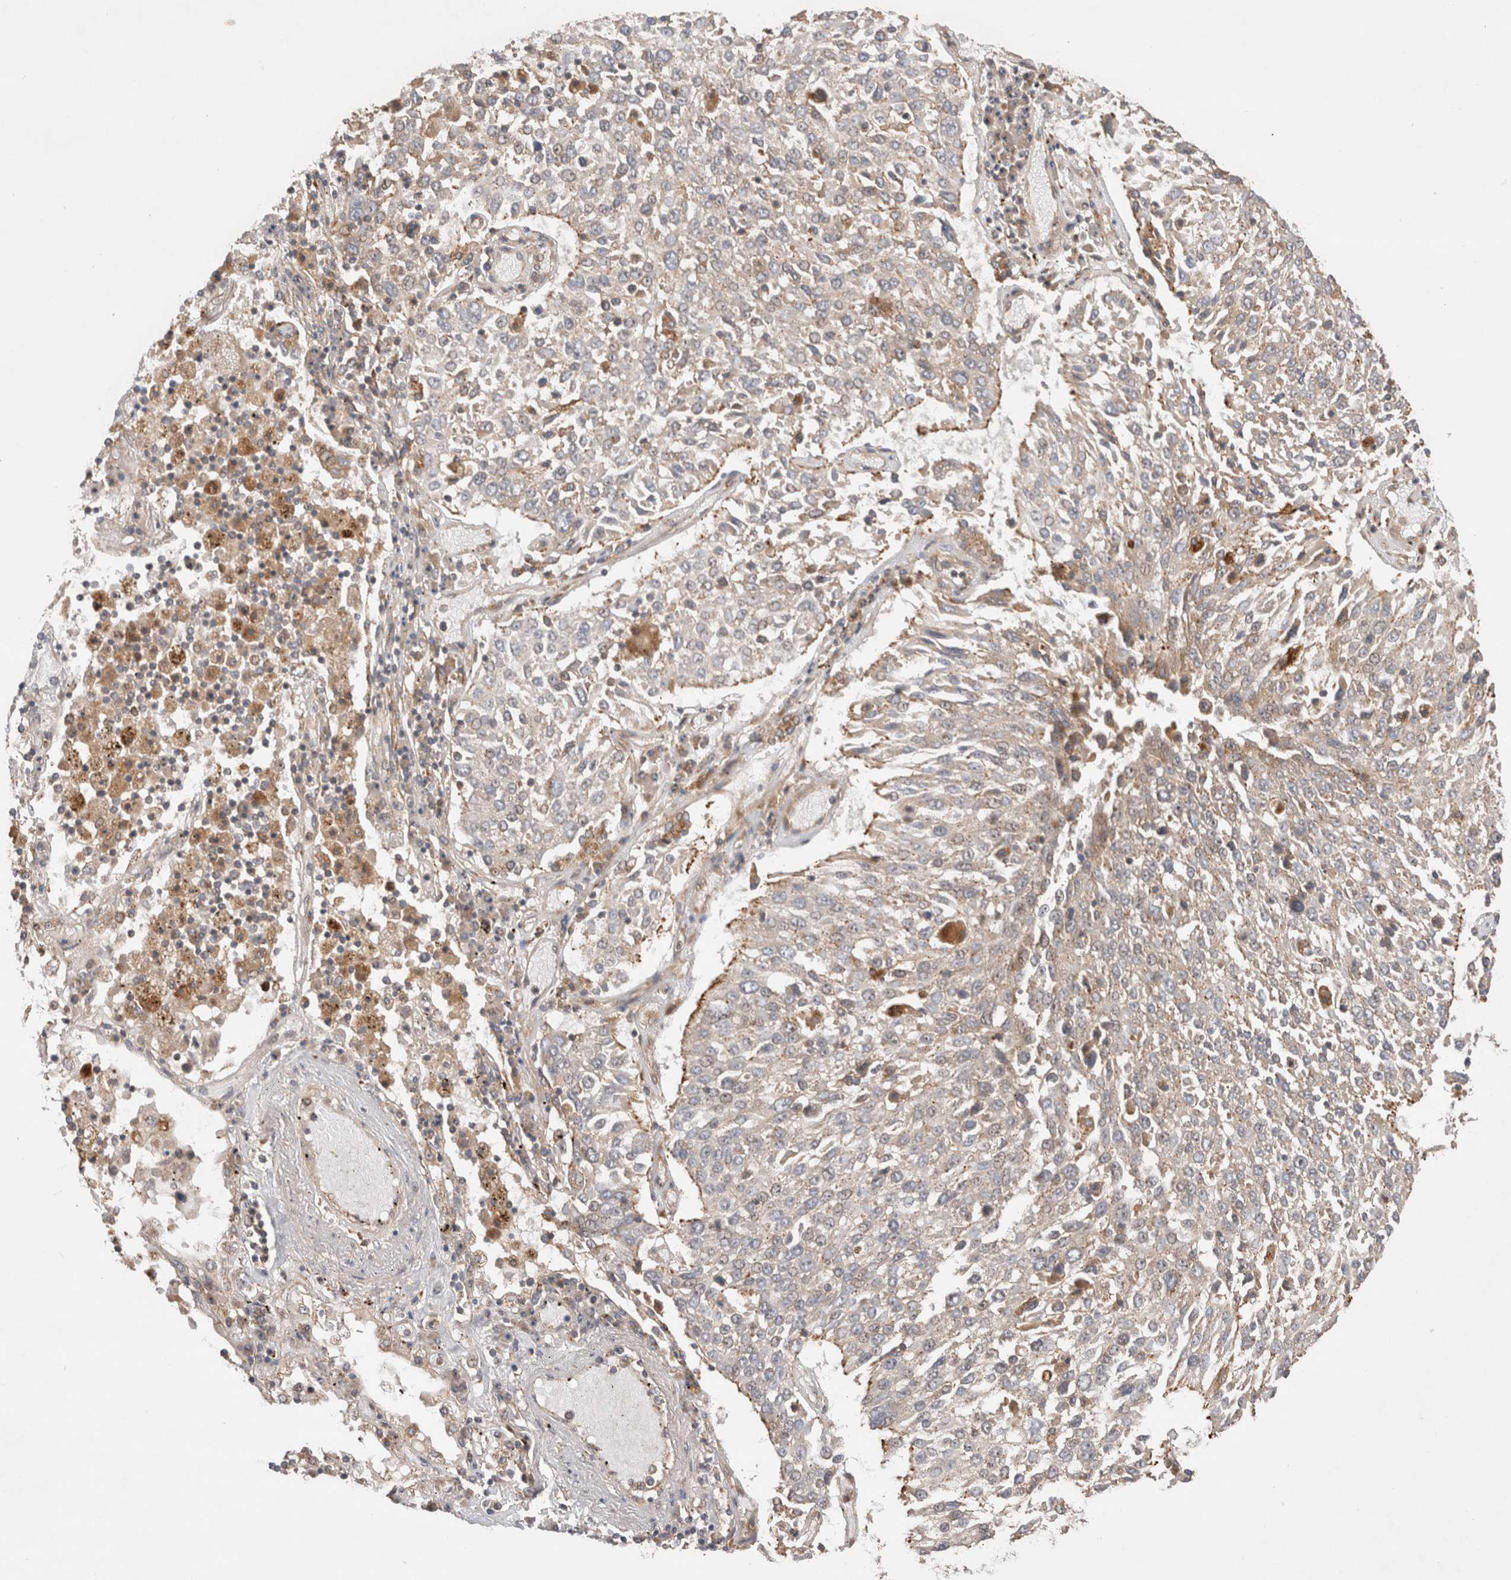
{"staining": {"intensity": "weak", "quantity": "<25%", "location": "cytoplasmic/membranous"}, "tissue": "lung cancer", "cell_type": "Tumor cells", "image_type": "cancer", "snomed": [{"axis": "morphology", "description": "Squamous cell carcinoma, NOS"}, {"axis": "topography", "description": "Lung"}], "caption": "A histopathology image of lung cancer stained for a protein shows no brown staining in tumor cells.", "gene": "VPS28", "patient": {"sex": "male", "age": 65}}